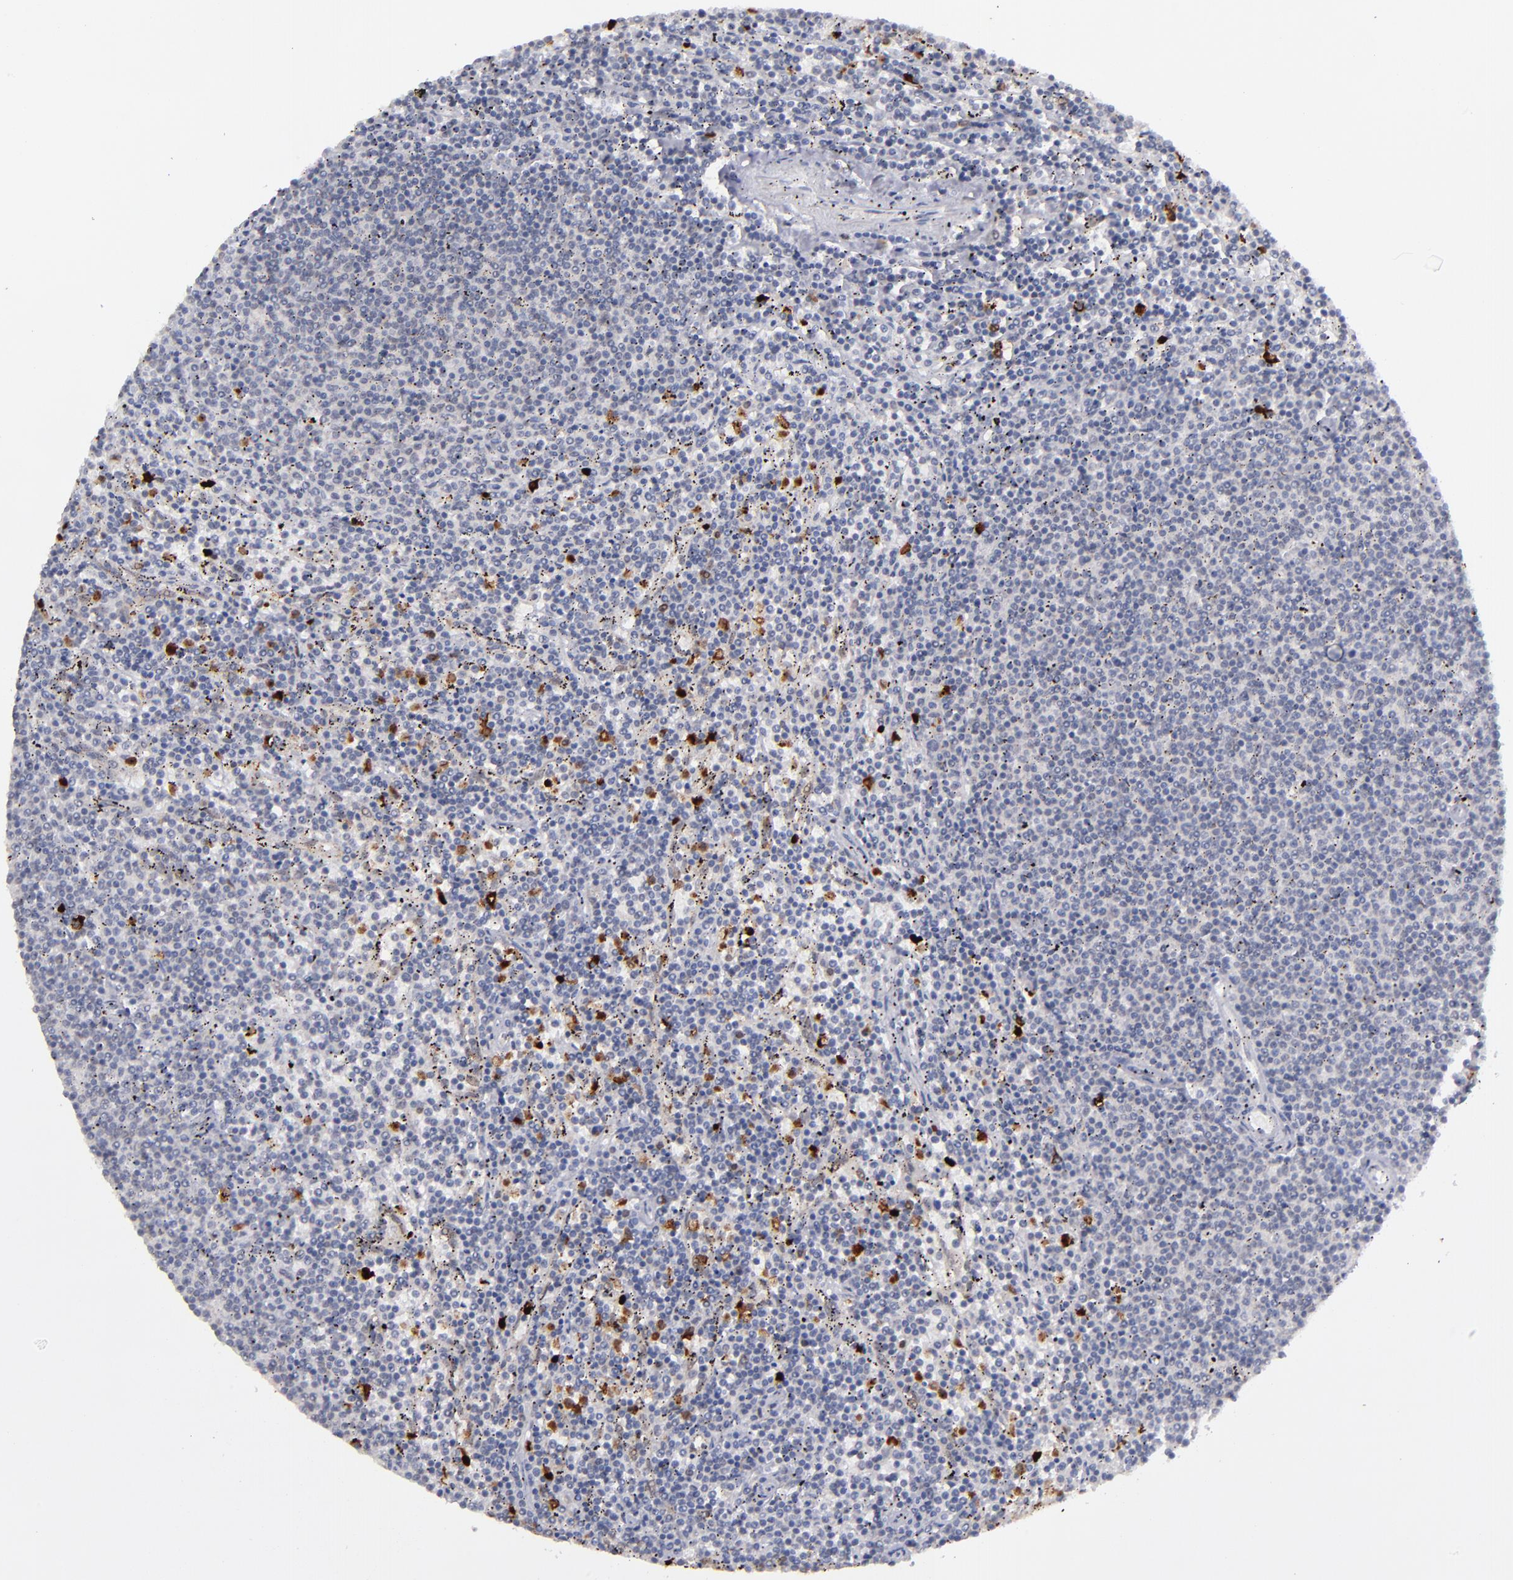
{"staining": {"intensity": "negative", "quantity": "none", "location": "none"}, "tissue": "lymphoma", "cell_type": "Tumor cells", "image_type": "cancer", "snomed": [{"axis": "morphology", "description": "Malignant lymphoma, non-Hodgkin's type, Low grade"}, {"axis": "topography", "description": "Spleen"}], "caption": "Image shows no protein positivity in tumor cells of lymphoma tissue.", "gene": "RREB1", "patient": {"sex": "female", "age": 50}}